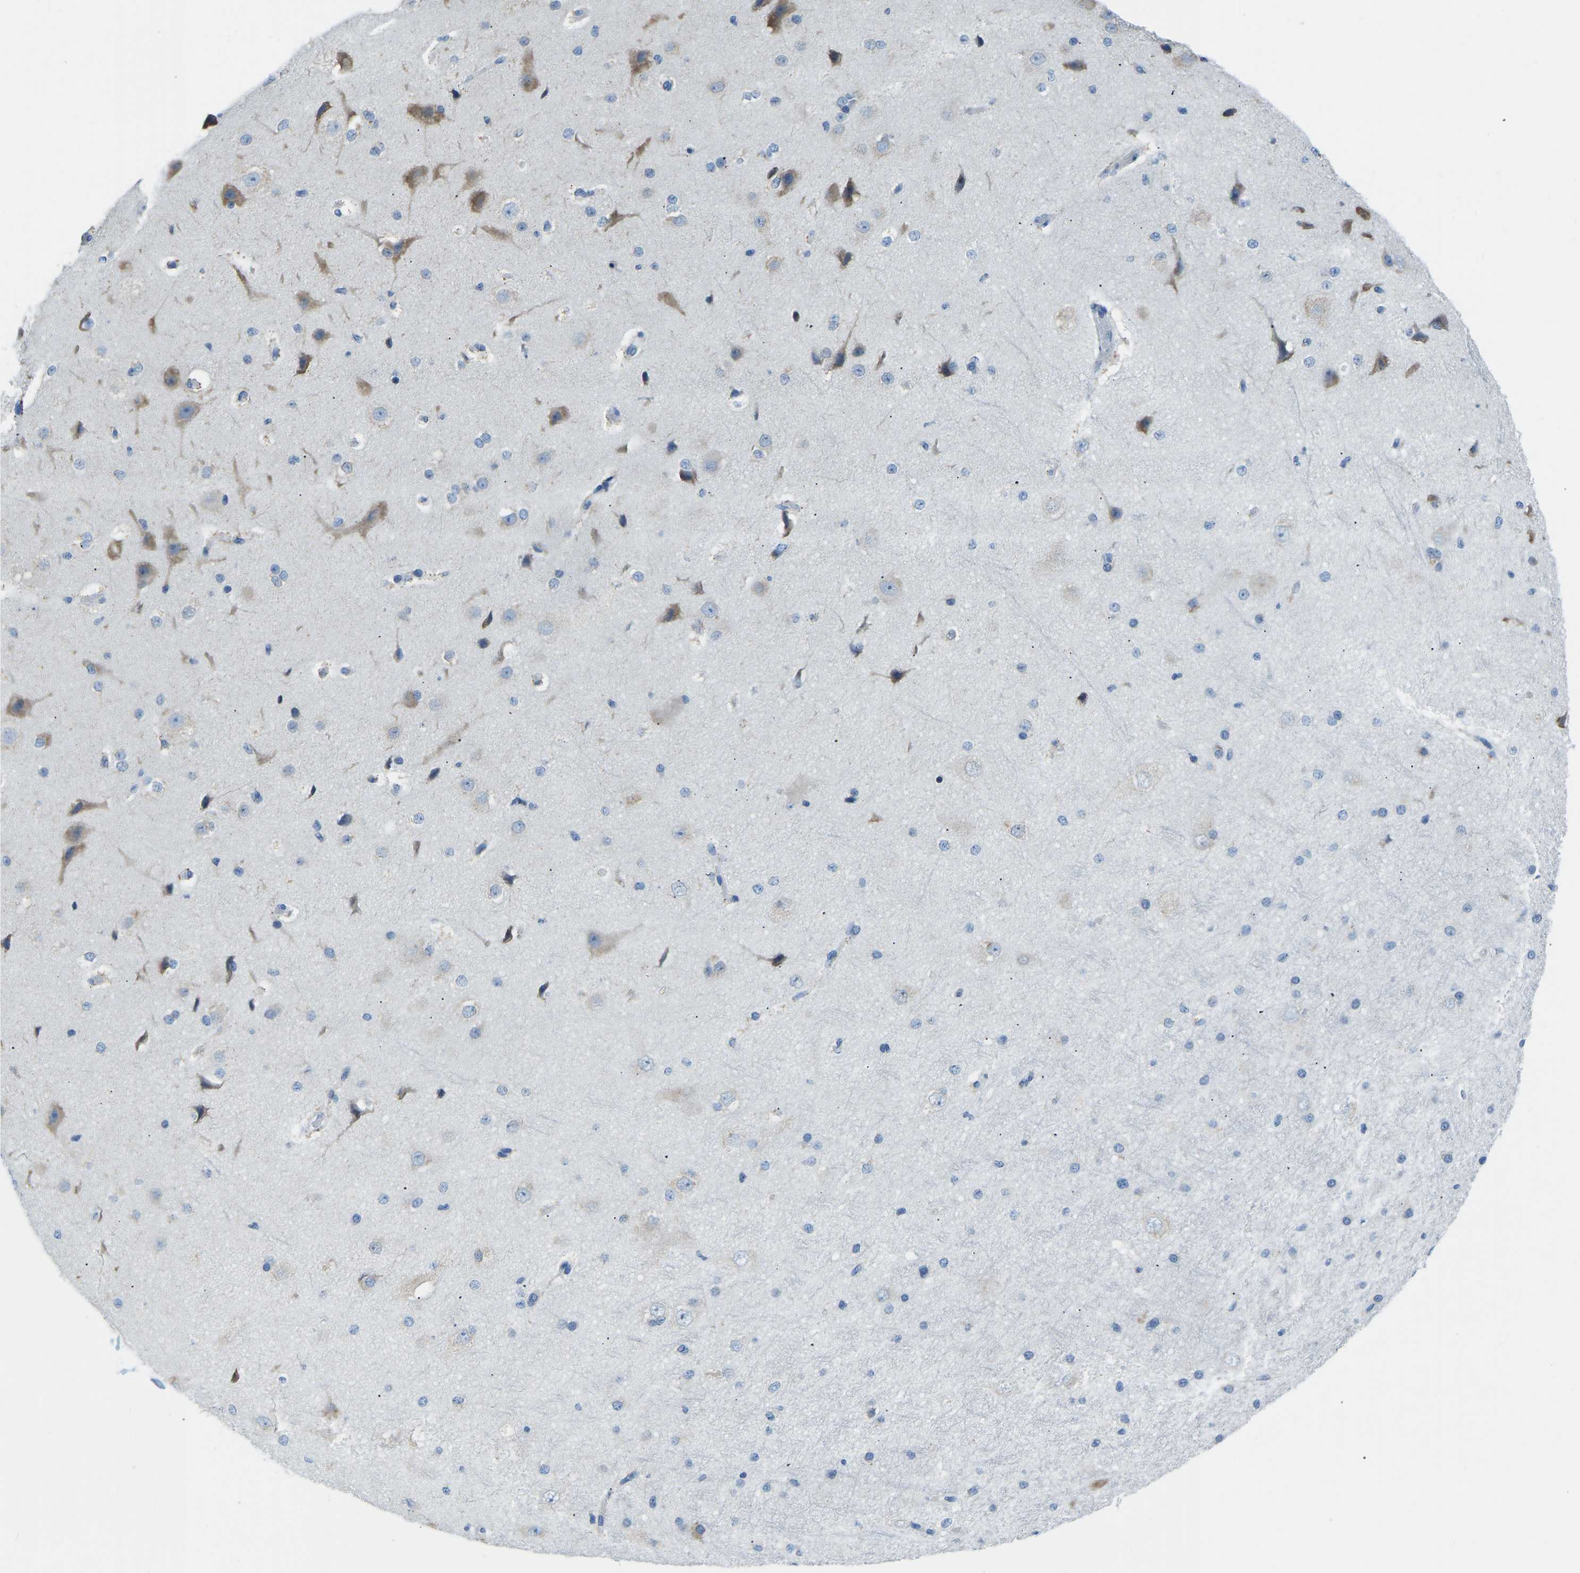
{"staining": {"intensity": "negative", "quantity": "none", "location": "none"}, "tissue": "cerebral cortex", "cell_type": "Endothelial cells", "image_type": "normal", "snomed": [{"axis": "morphology", "description": "Normal tissue, NOS"}, {"axis": "morphology", "description": "Developmental malformation"}, {"axis": "topography", "description": "Cerebral cortex"}], "caption": "An immunohistochemistry micrograph of unremarkable cerebral cortex is shown. There is no staining in endothelial cells of cerebral cortex. Nuclei are stained in blue.", "gene": "VRK1", "patient": {"sex": "female", "age": 30}}